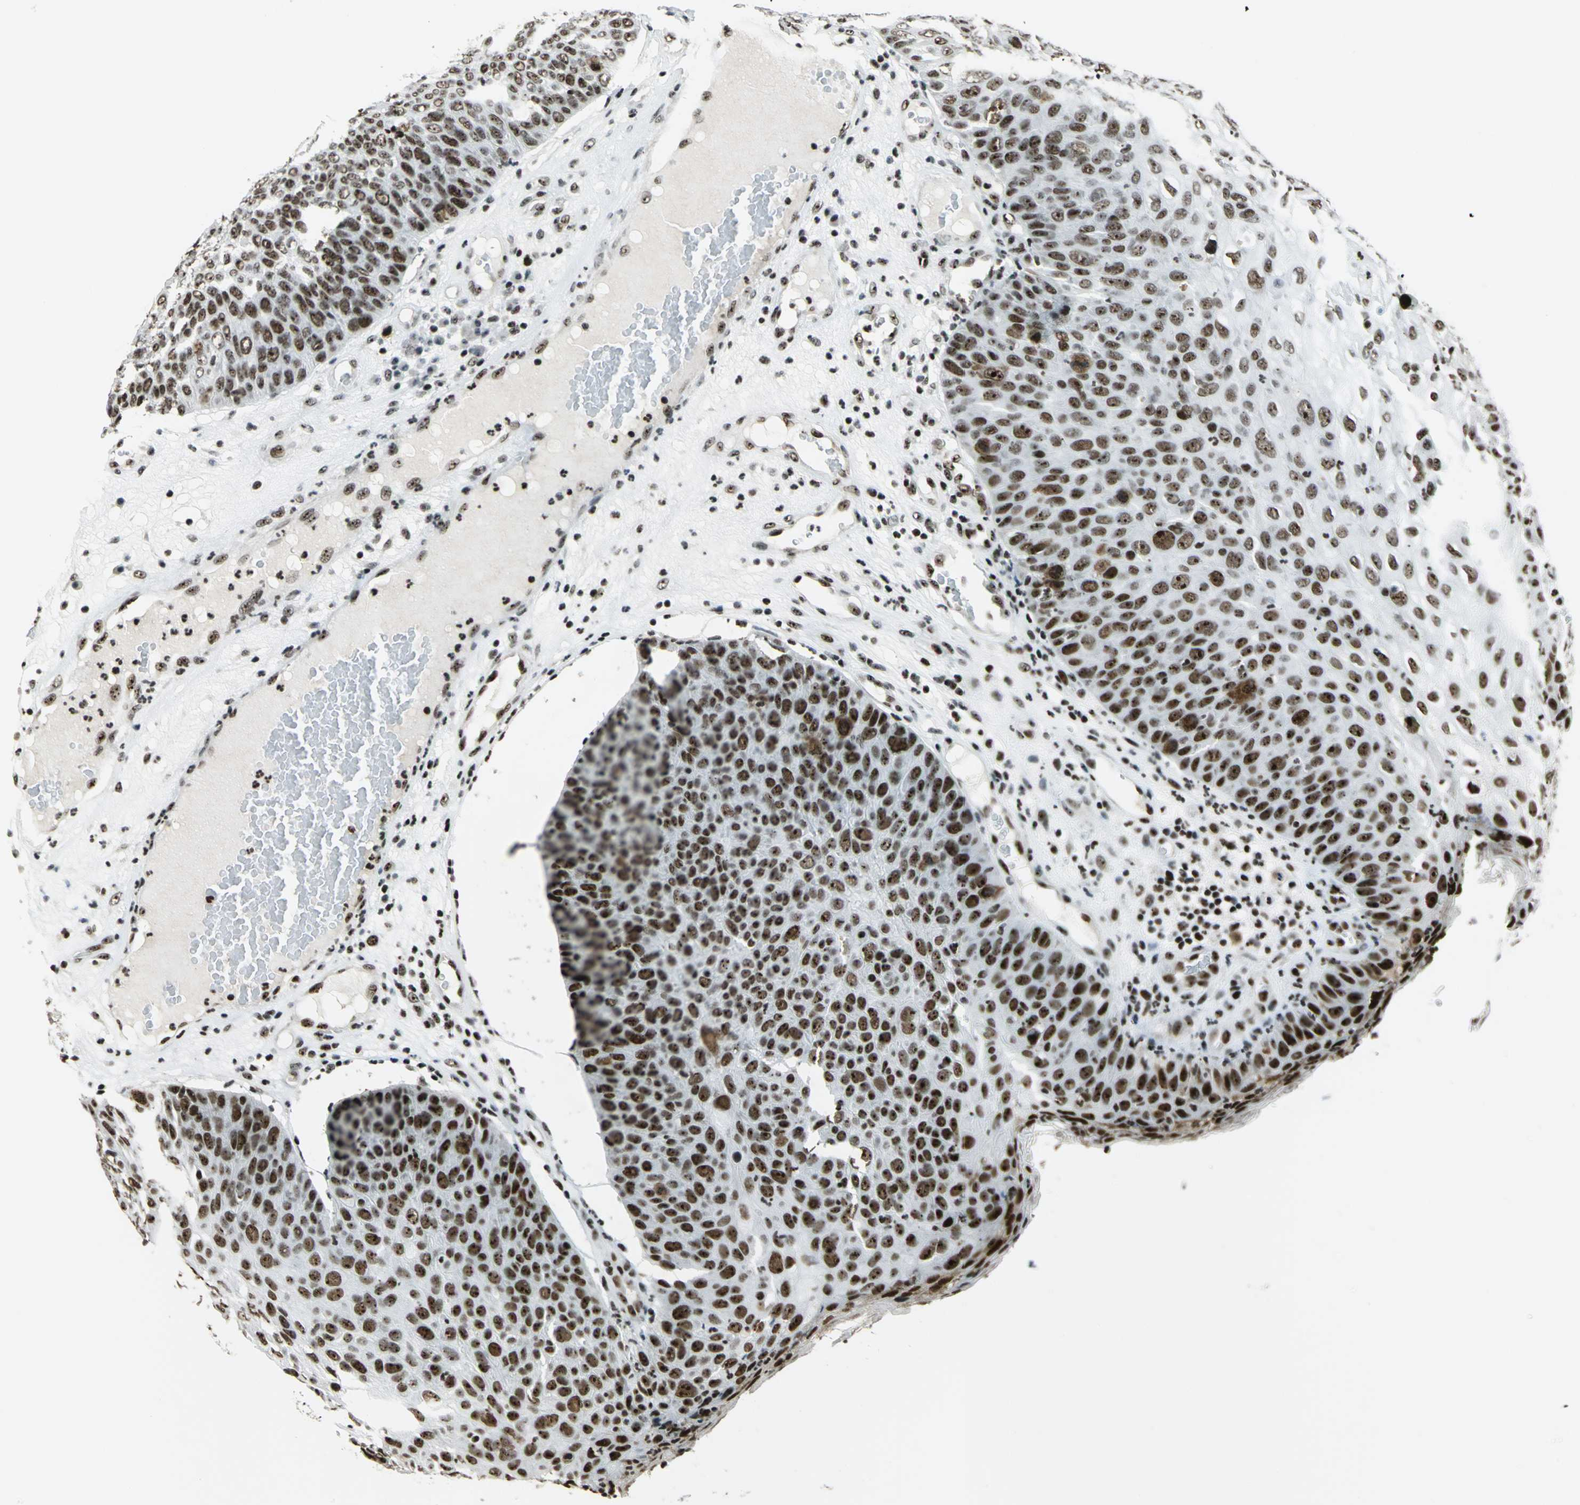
{"staining": {"intensity": "strong", "quantity": ">75%", "location": "nuclear"}, "tissue": "skin cancer", "cell_type": "Tumor cells", "image_type": "cancer", "snomed": [{"axis": "morphology", "description": "Squamous cell carcinoma, NOS"}, {"axis": "topography", "description": "Skin"}], "caption": "A high amount of strong nuclear expression is present in approximately >75% of tumor cells in squamous cell carcinoma (skin) tissue.", "gene": "UBTF", "patient": {"sex": "male", "age": 87}}